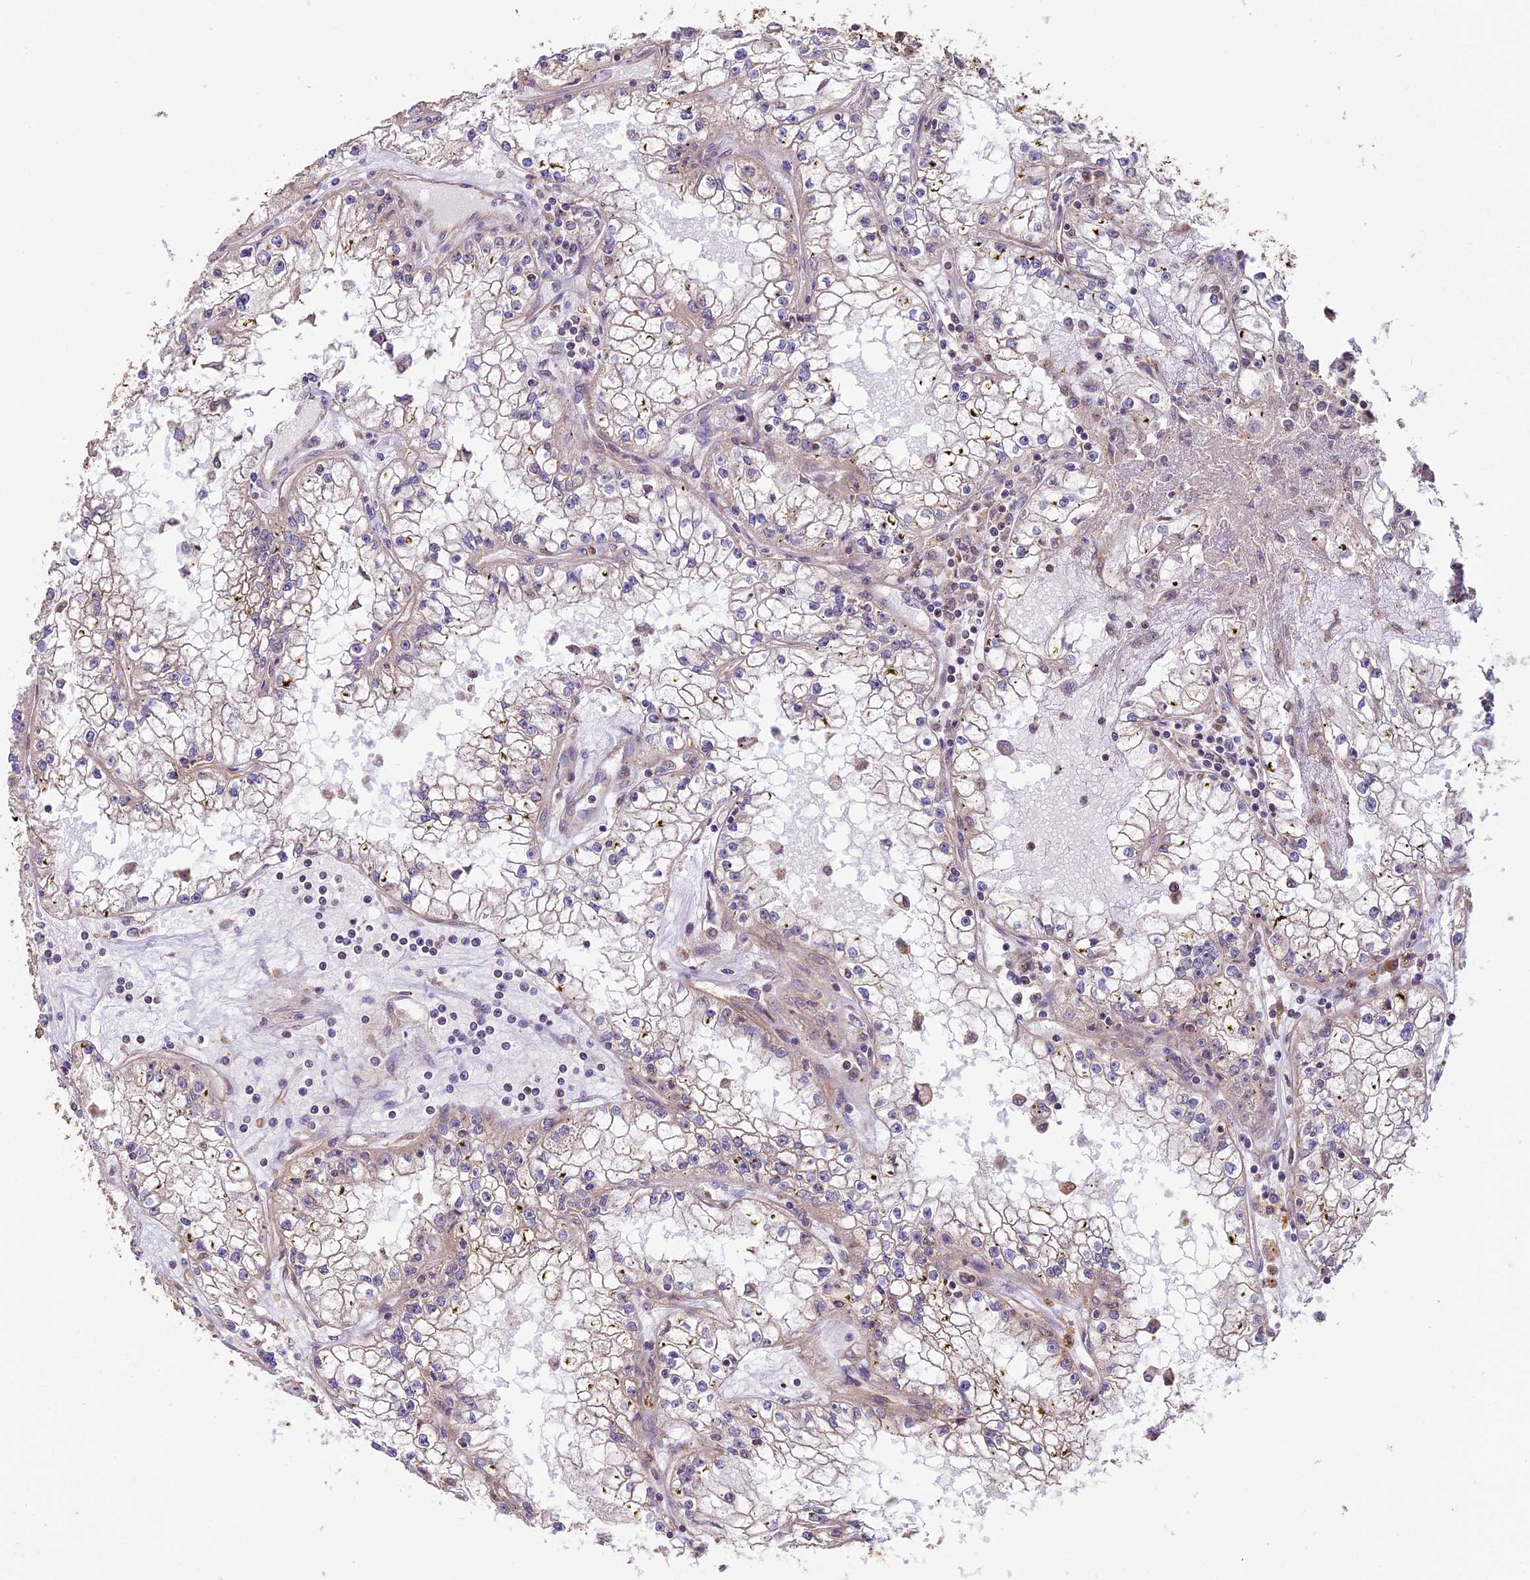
{"staining": {"intensity": "negative", "quantity": "none", "location": "none"}, "tissue": "renal cancer", "cell_type": "Tumor cells", "image_type": "cancer", "snomed": [{"axis": "morphology", "description": "Adenocarcinoma, NOS"}, {"axis": "topography", "description": "Kidney"}], "caption": "Renal adenocarcinoma was stained to show a protein in brown. There is no significant positivity in tumor cells.", "gene": "BCAS4", "patient": {"sex": "male", "age": 56}}